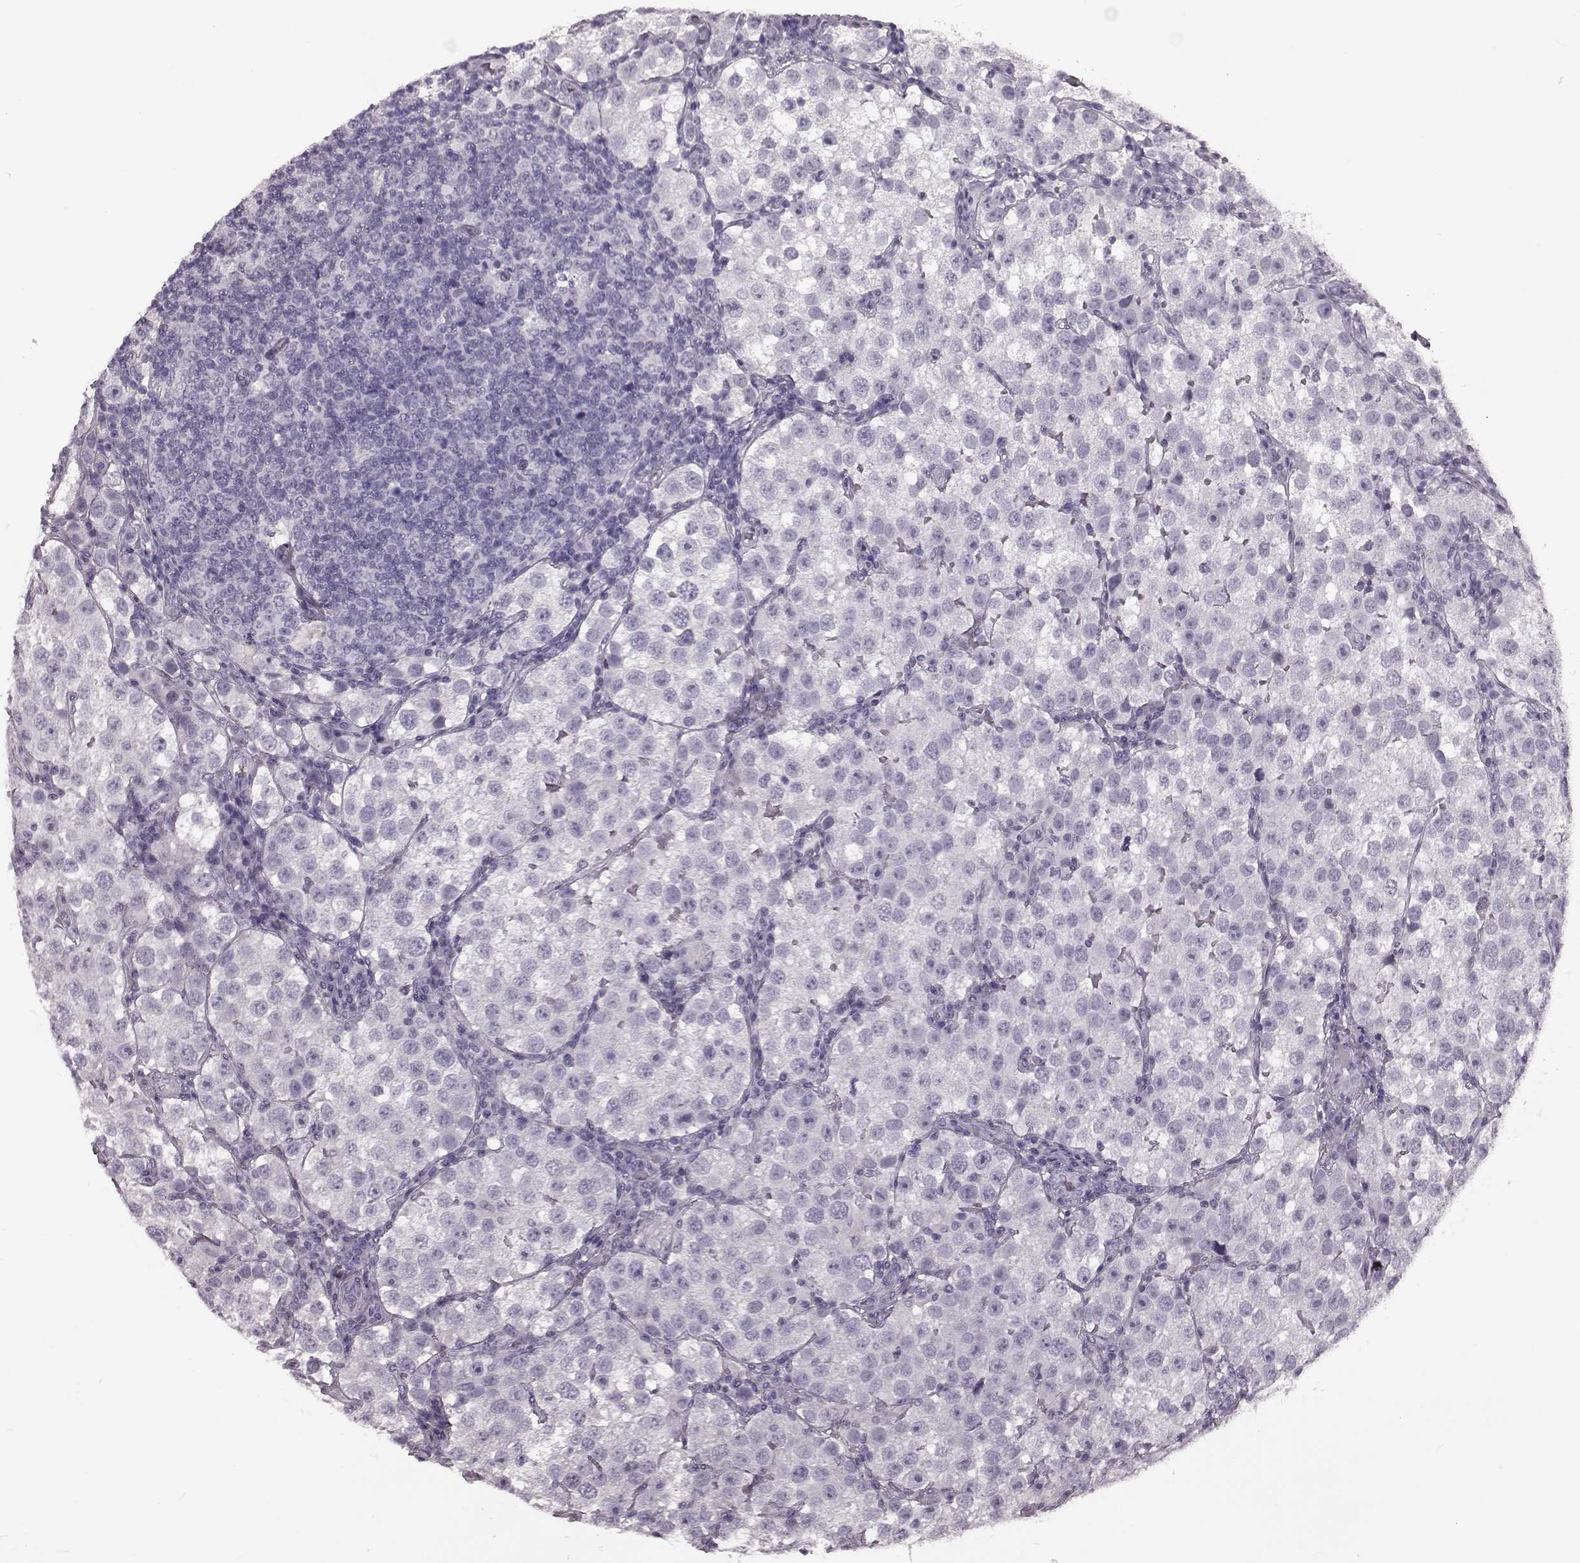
{"staining": {"intensity": "negative", "quantity": "none", "location": "none"}, "tissue": "testis cancer", "cell_type": "Tumor cells", "image_type": "cancer", "snomed": [{"axis": "morphology", "description": "Seminoma, NOS"}, {"axis": "topography", "description": "Testis"}], "caption": "IHC of testis cancer (seminoma) demonstrates no expression in tumor cells.", "gene": "CST7", "patient": {"sex": "male", "age": 37}}